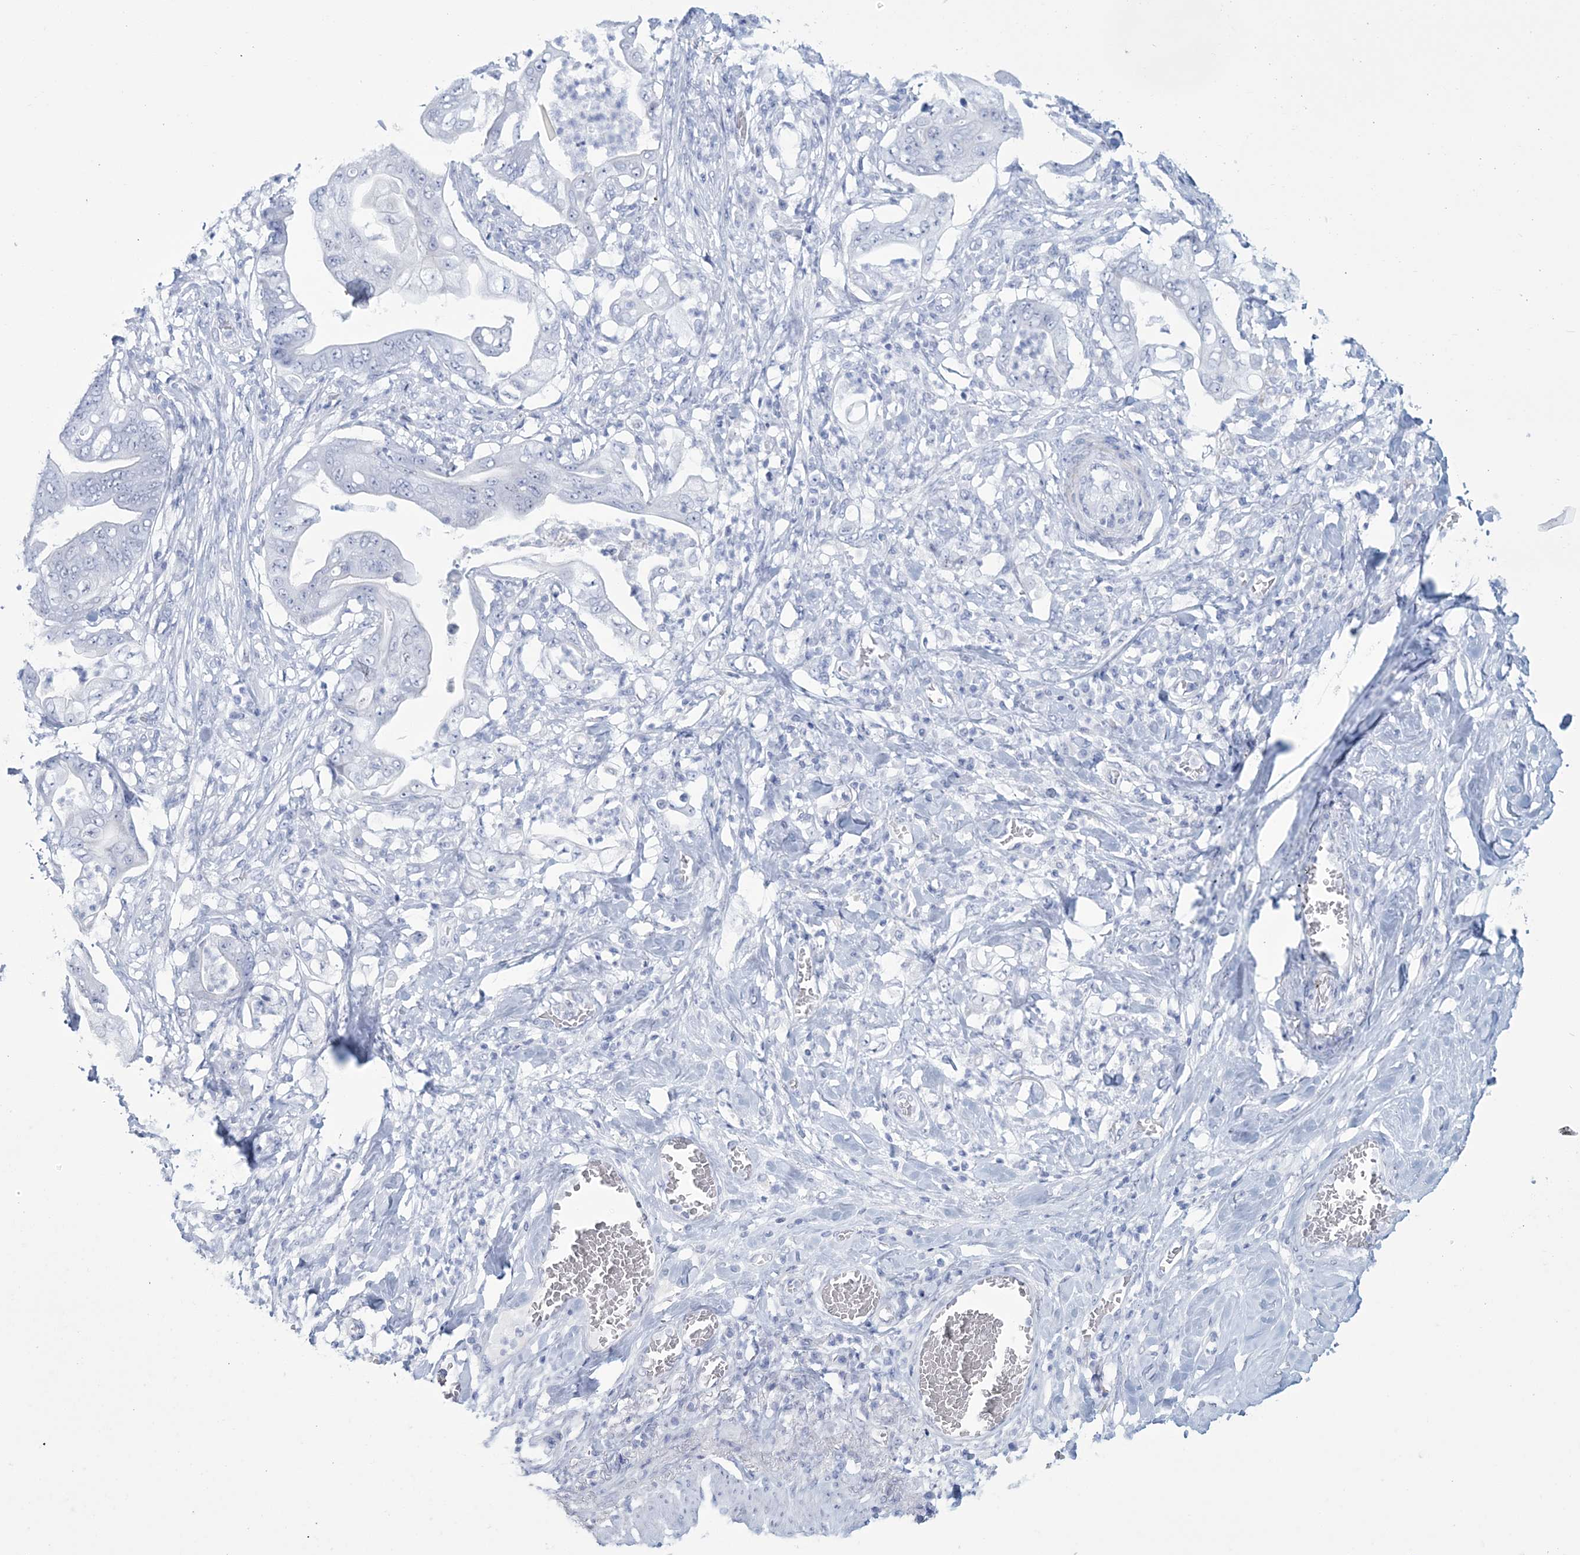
{"staining": {"intensity": "negative", "quantity": "none", "location": "none"}, "tissue": "stomach cancer", "cell_type": "Tumor cells", "image_type": "cancer", "snomed": [{"axis": "morphology", "description": "Adenocarcinoma, NOS"}, {"axis": "topography", "description": "Stomach"}], "caption": "This histopathology image is of stomach cancer (adenocarcinoma) stained with IHC to label a protein in brown with the nuclei are counter-stained blue. There is no expression in tumor cells.", "gene": "DPCD", "patient": {"sex": "female", "age": 73}}